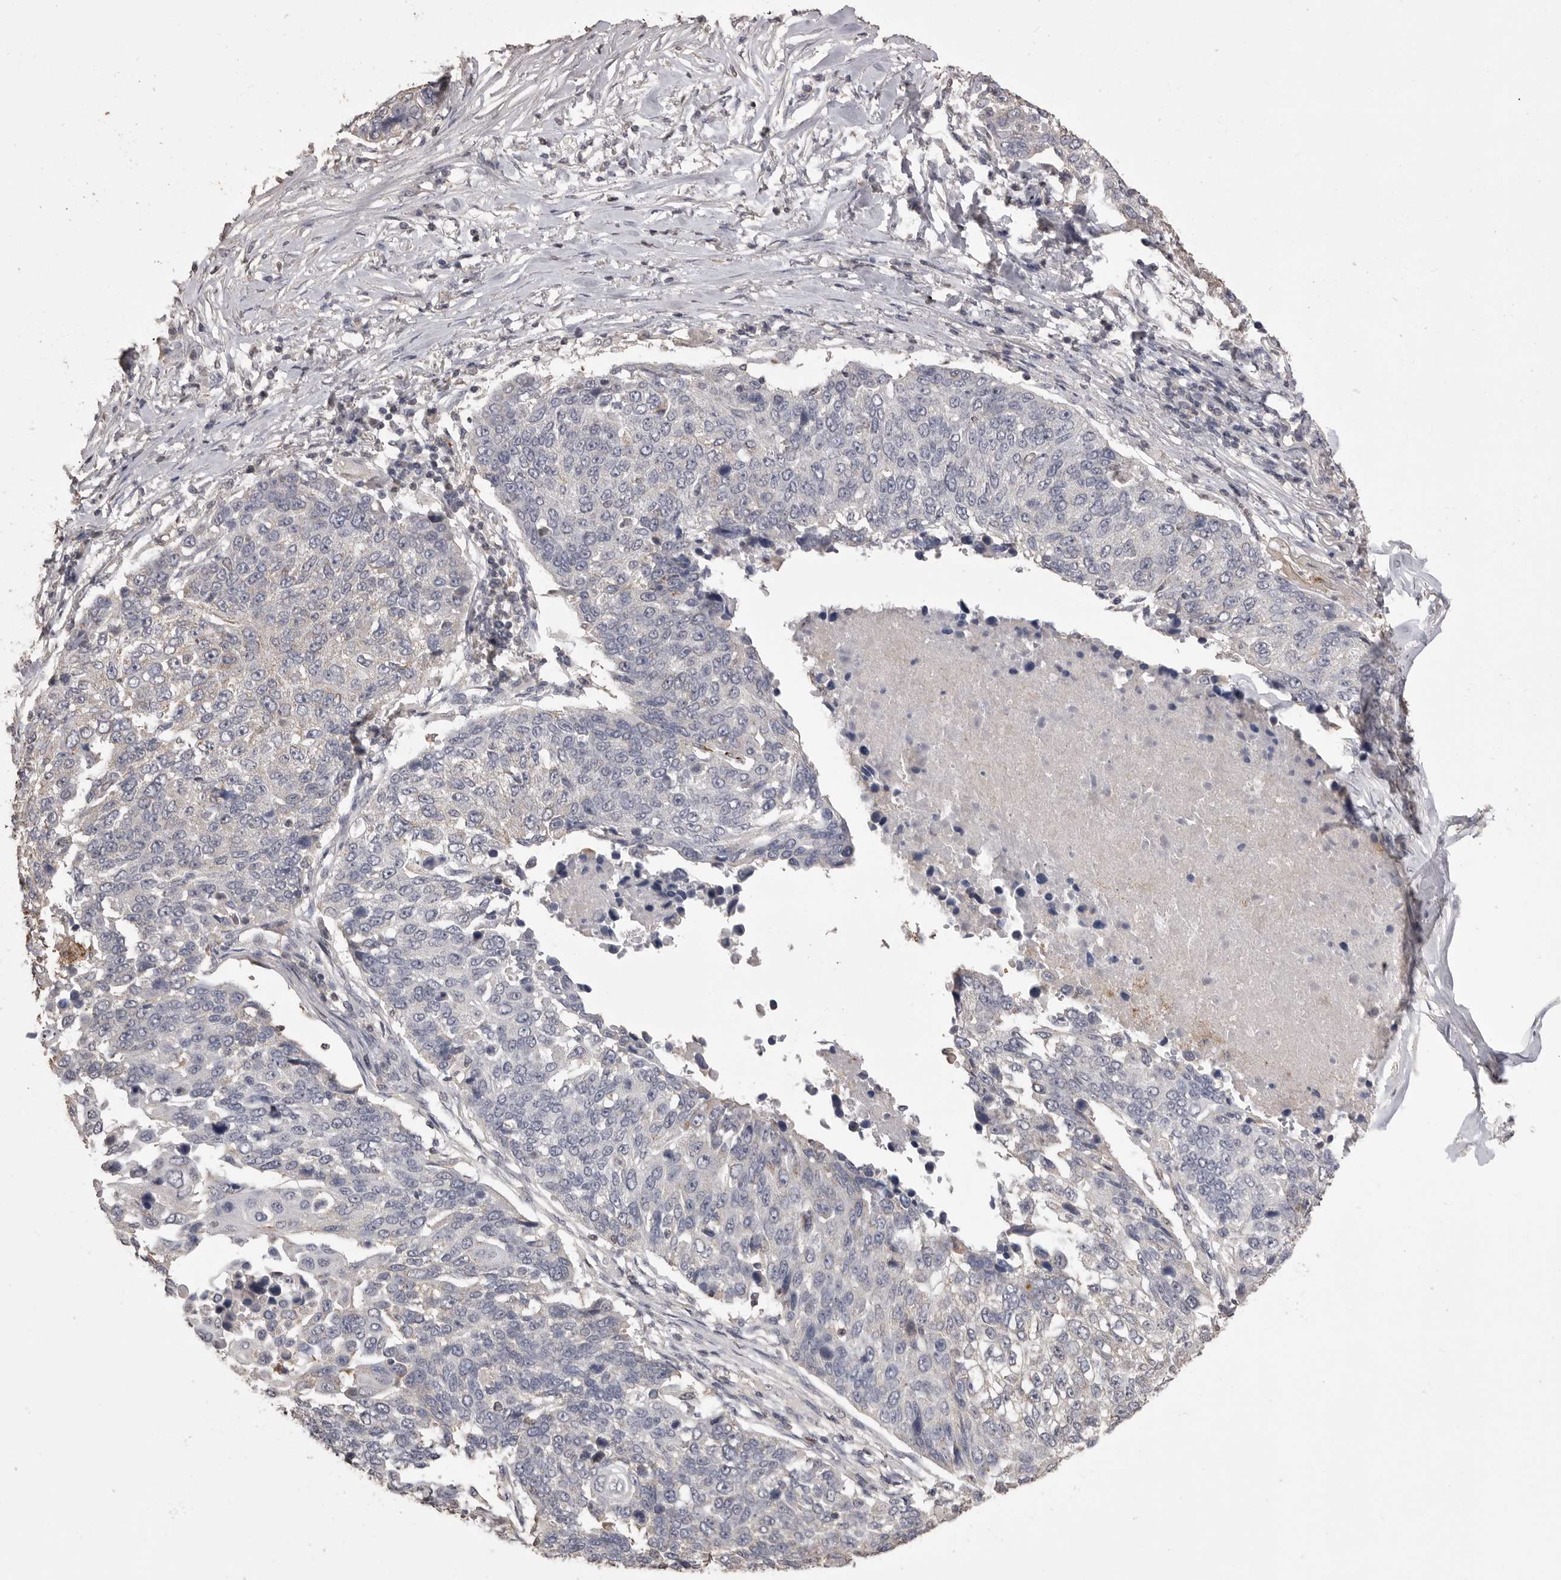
{"staining": {"intensity": "negative", "quantity": "none", "location": "none"}, "tissue": "lung cancer", "cell_type": "Tumor cells", "image_type": "cancer", "snomed": [{"axis": "morphology", "description": "Squamous cell carcinoma, NOS"}, {"axis": "topography", "description": "Lung"}], "caption": "Photomicrograph shows no protein staining in tumor cells of lung squamous cell carcinoma tissue. Brightfield microscopy of immunohistochemistry stained with DAB (brown) and hematoxylin (blue), captured at high magnification.", "gene": "MMP7", "patient": {"sex": "male", "age": 66}}